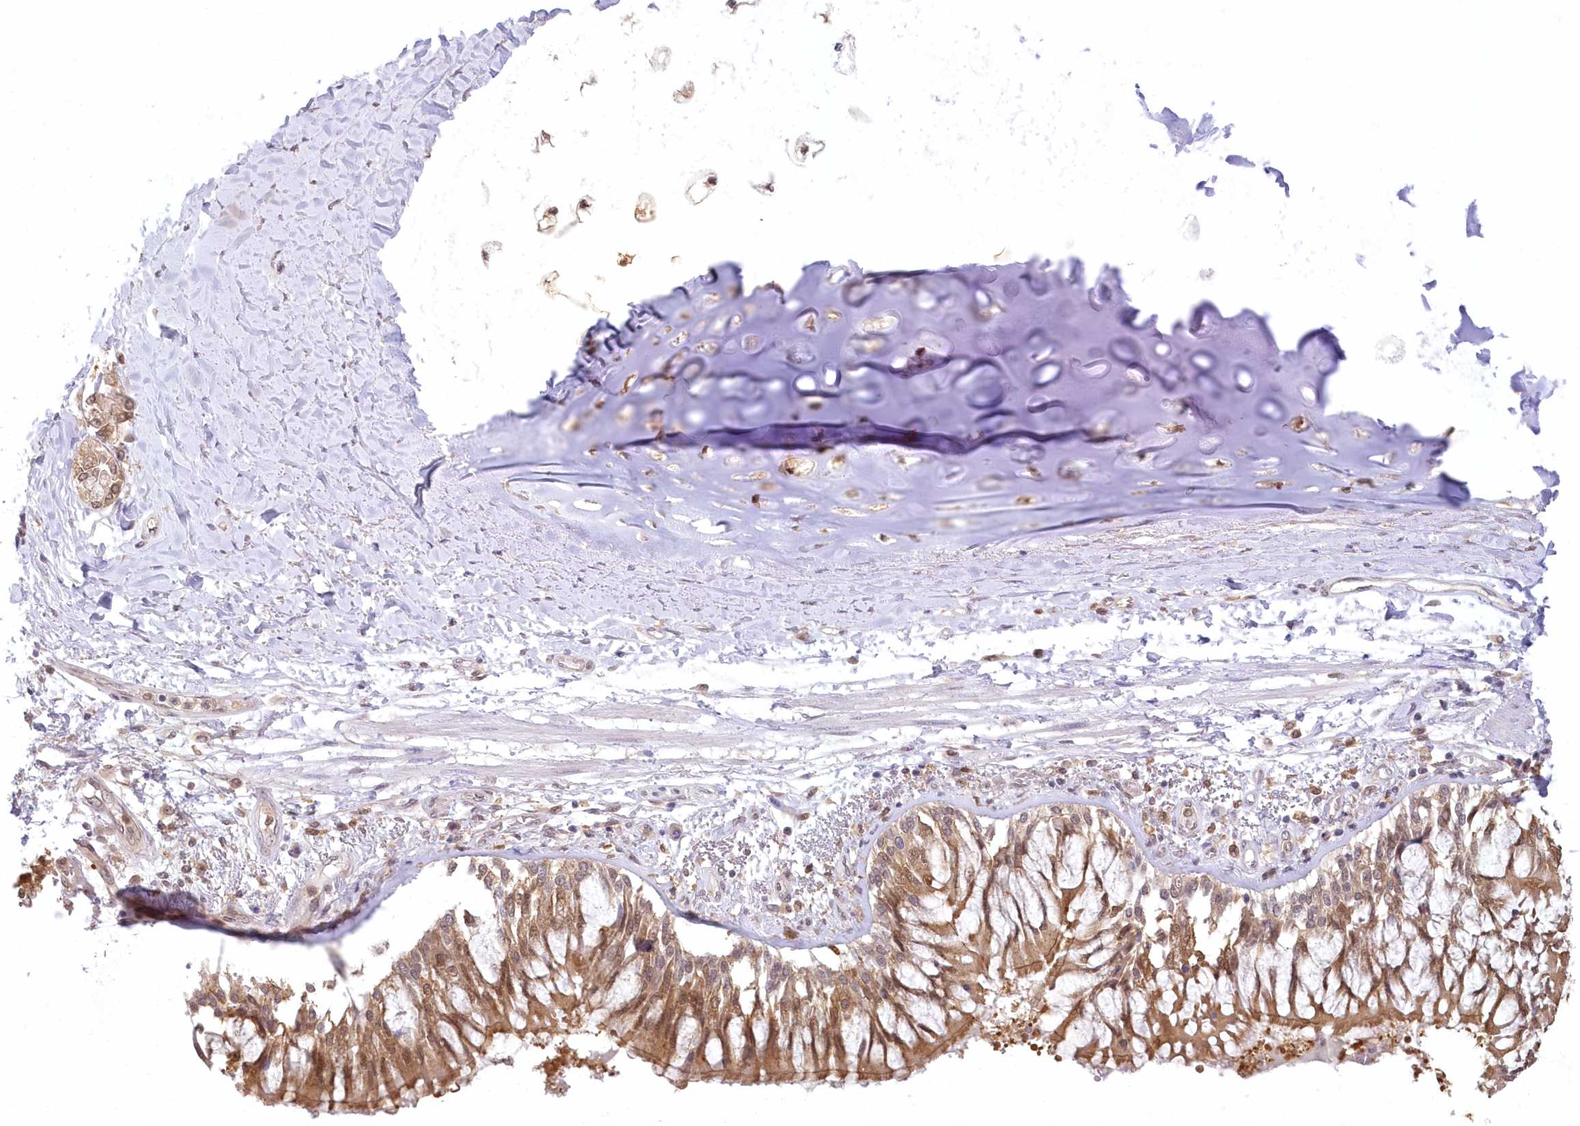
{"staining": {"intensity": "negative", "quantity": "none", "location": "none"}, "tissue": "adipose tissue", "cell_type": "Adipocytes", "image_type": "normal", "snomed": [{"axis": "morphology", "description": "Normal tissue, NOS"}, {"axis": "topography", "description": "Cartilage tissue"}, {"axis": "topography", "description": "Bronchus"}, {"axis": "topography", "description": "Lung"}, {"axis": "topography", "description": "Peripheral nerve tissue"}], "caption": "Adipocytes show no significant protein staining in unremarkable adipose tissue. (Stains: DAB immunohistochemistry (IHC) with hematoxylin counter stain, Microscopy: brightfield microscopy at high magnification).", "gene": "RNPEP", "patient": {"sex": "female", "age": 49}}